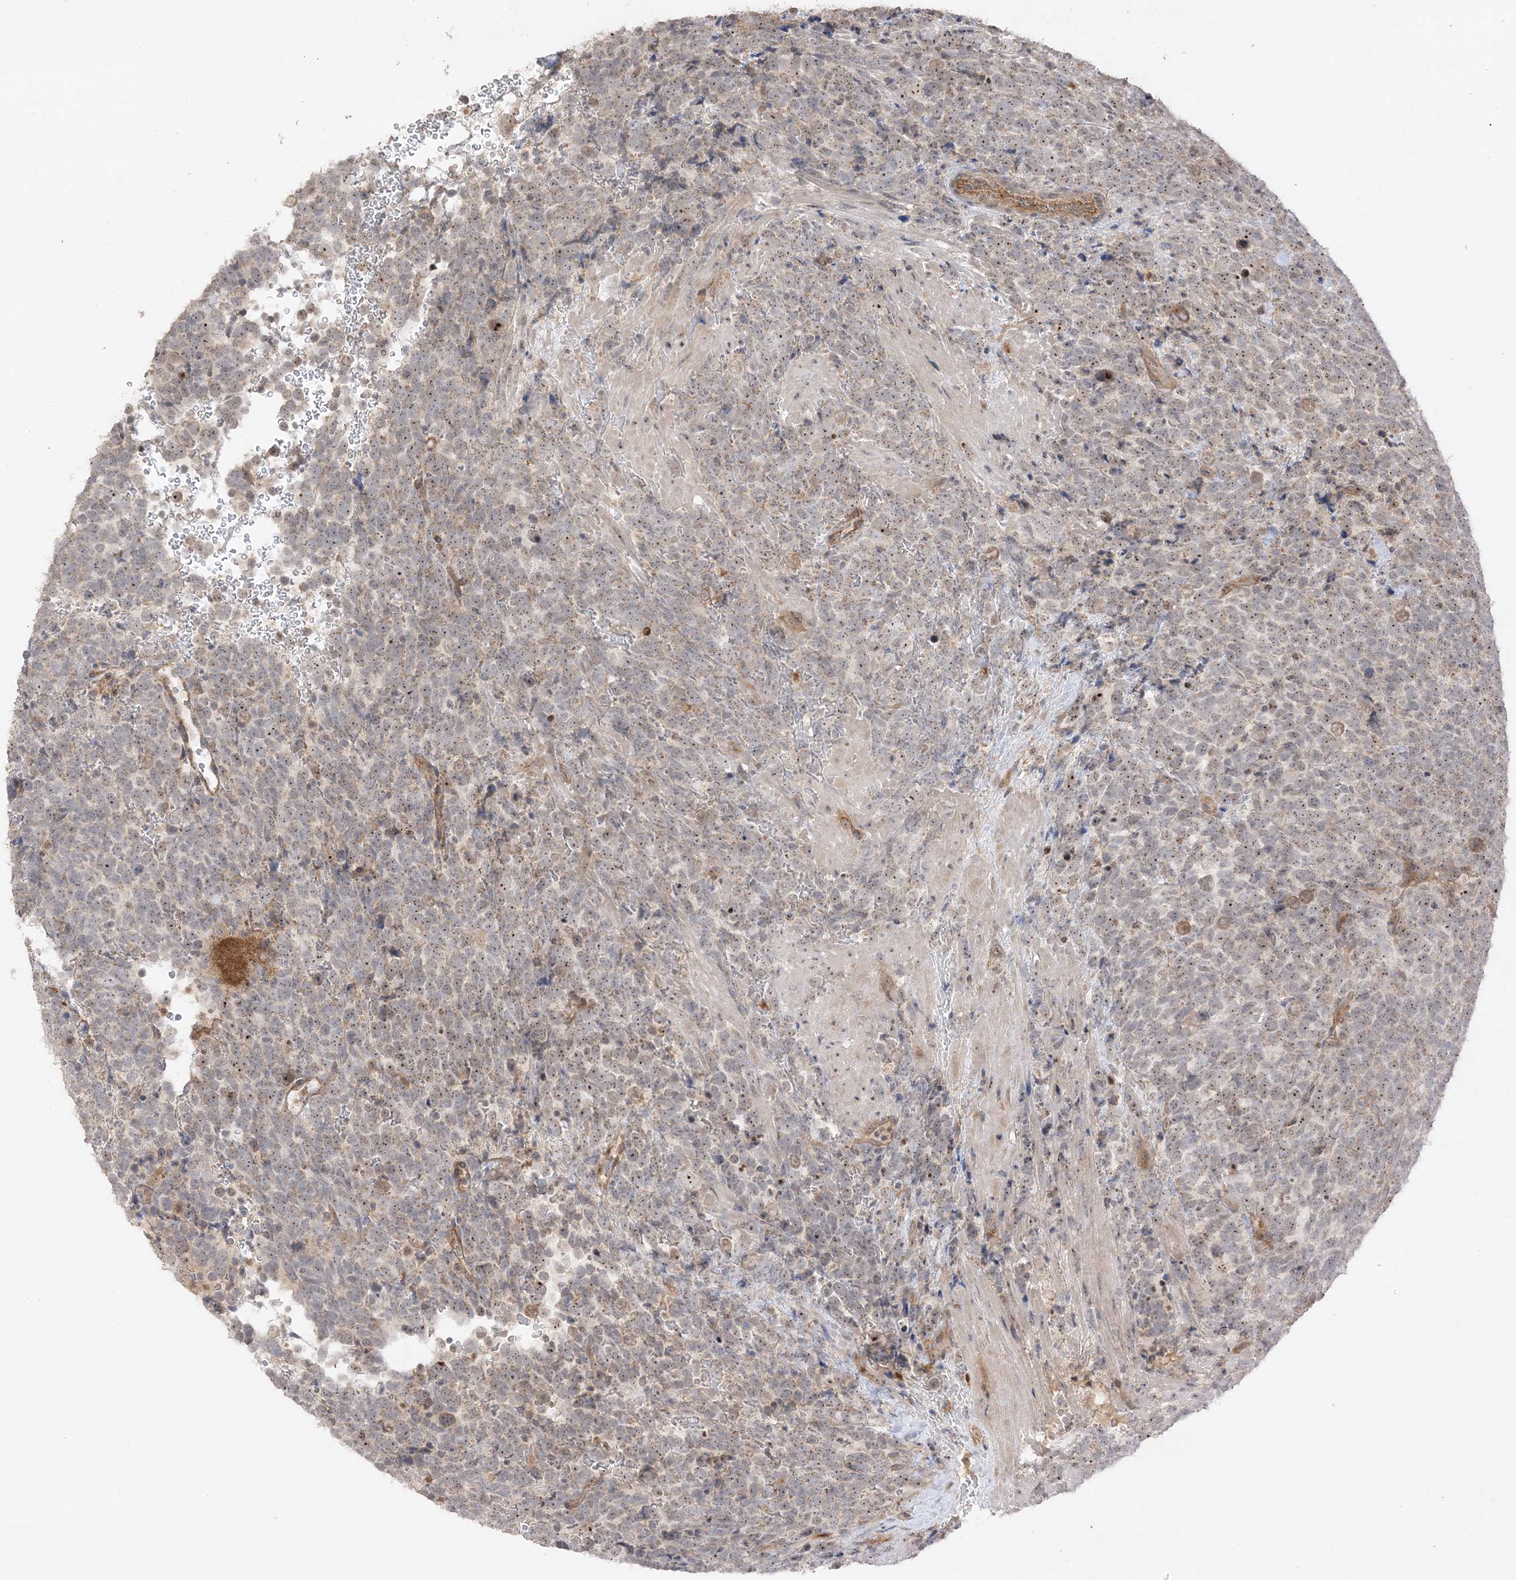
{"staining": {"intensity": "moderate", "quantity": "25%-75%", "location": "nuclear"}, "tissue": "urothelial cancer", "cell_type": "Tumor cells", "image_type": "cancer", "snomed": [{"axis": "morphology", "description": "Urothelial carcinoma, High grade"}, {"axis": "topography", "description": "Urinary bladder"}], "caption": "High-power microscopy captured an IHC micrograph of urothelial cancer, revealing moderate nuclear staining in approximately 25%-75% of tumor cells.", "gene": "DDX18", "patient": {"sex": "female", "age": 82}}